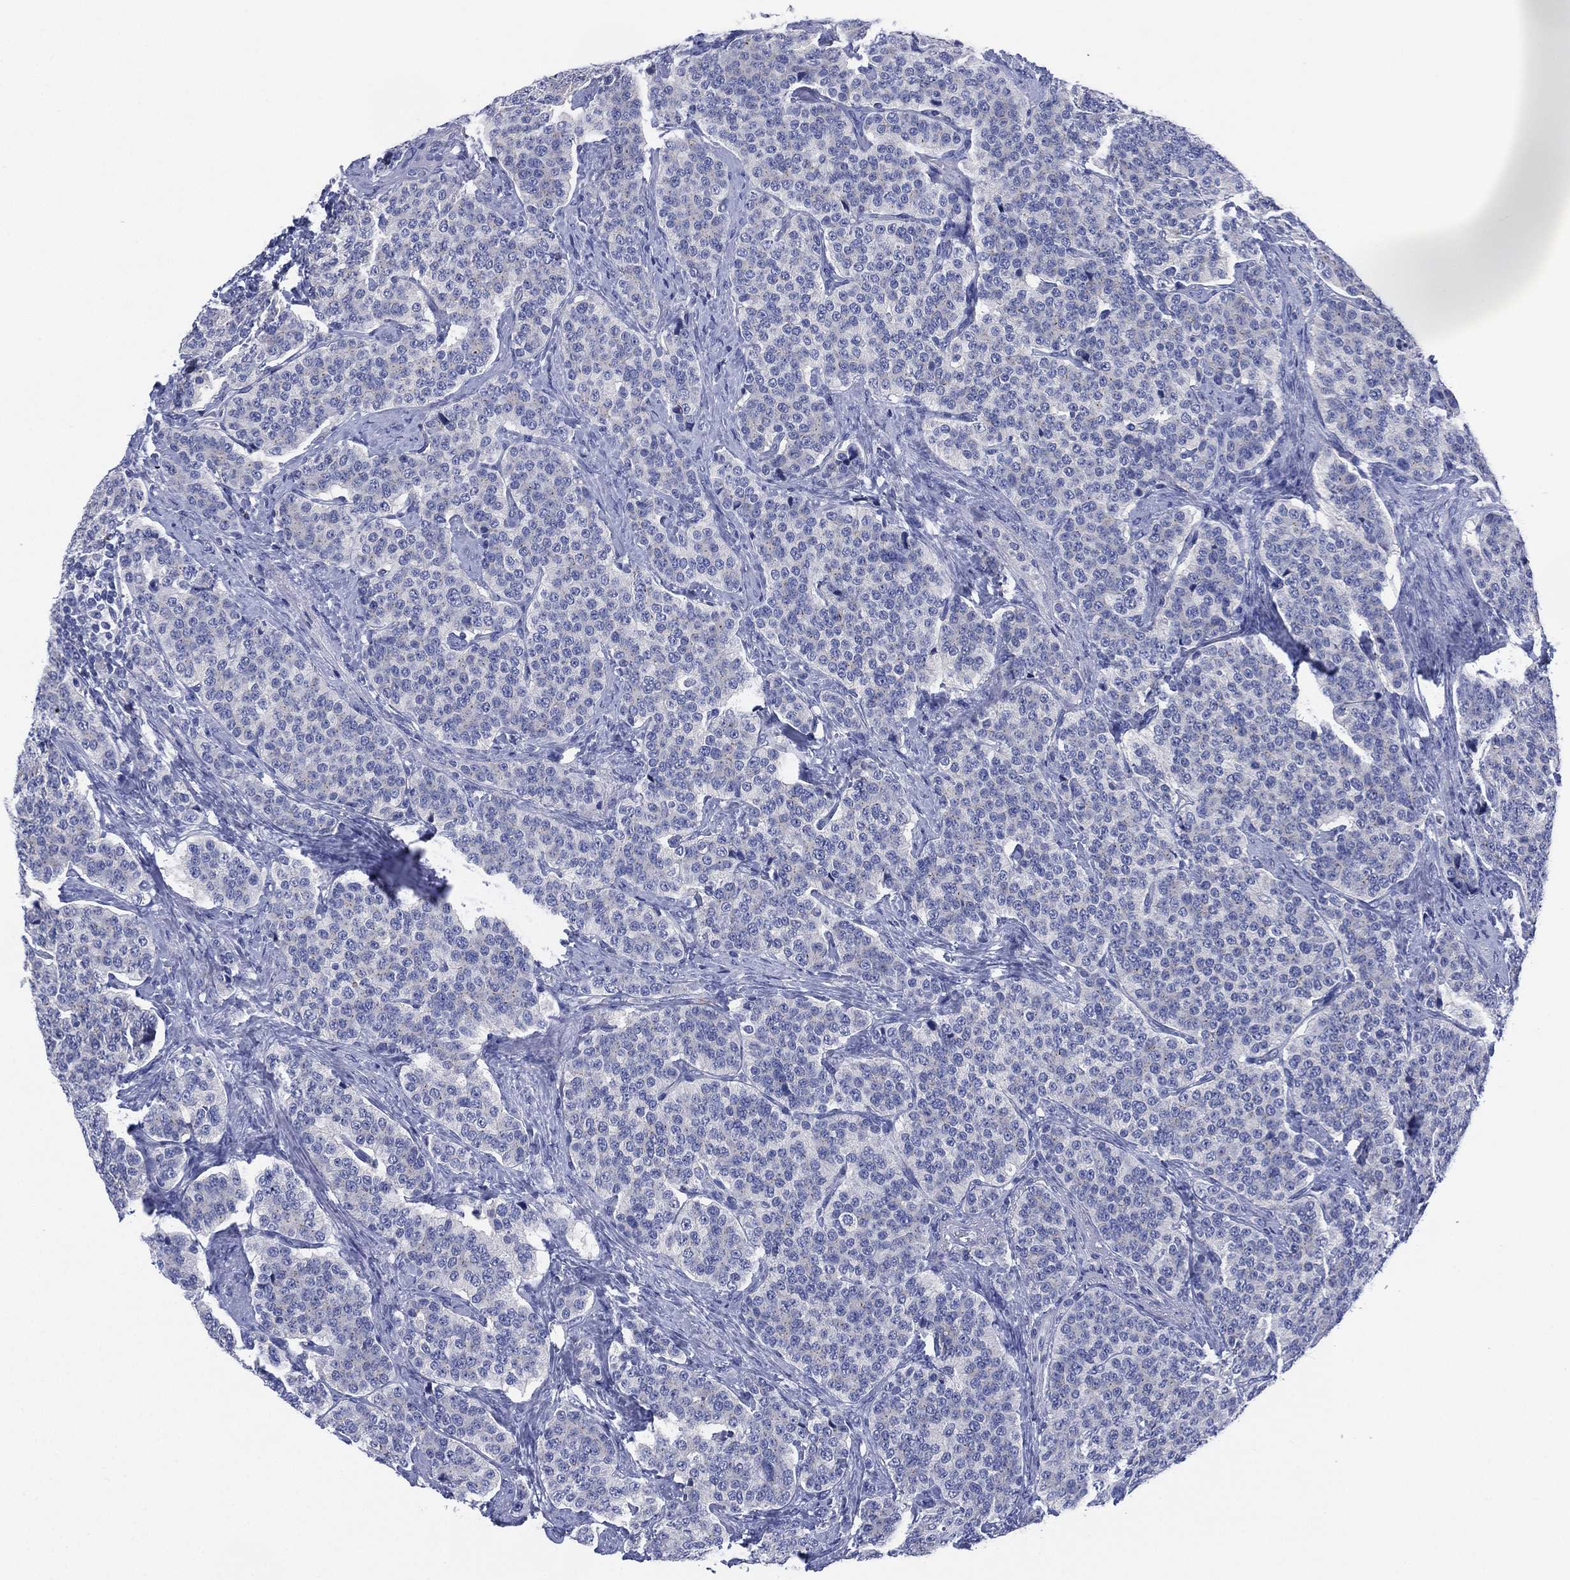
{"staining": {"intensity": "negative", "quantity": "none", "location": "none"}, "tissue": "carcinoid", "cell_type": "Tumor cells", "image_type": "cancer", "snomed": [{"axis": "morphology", "description": "Carcinoid, malignant, NOS"}, {"axis": "topography", "description": "Small intestine"}], "caption": "High magnification brightfield microscopy of carcinoid (malignant) stained with DAB (brown) and counterstained with hematoxylin (blue): tumor cells show no significant expression.", "gene": "CHRNA3", "patient": {"sex": "female", "age": 58}}